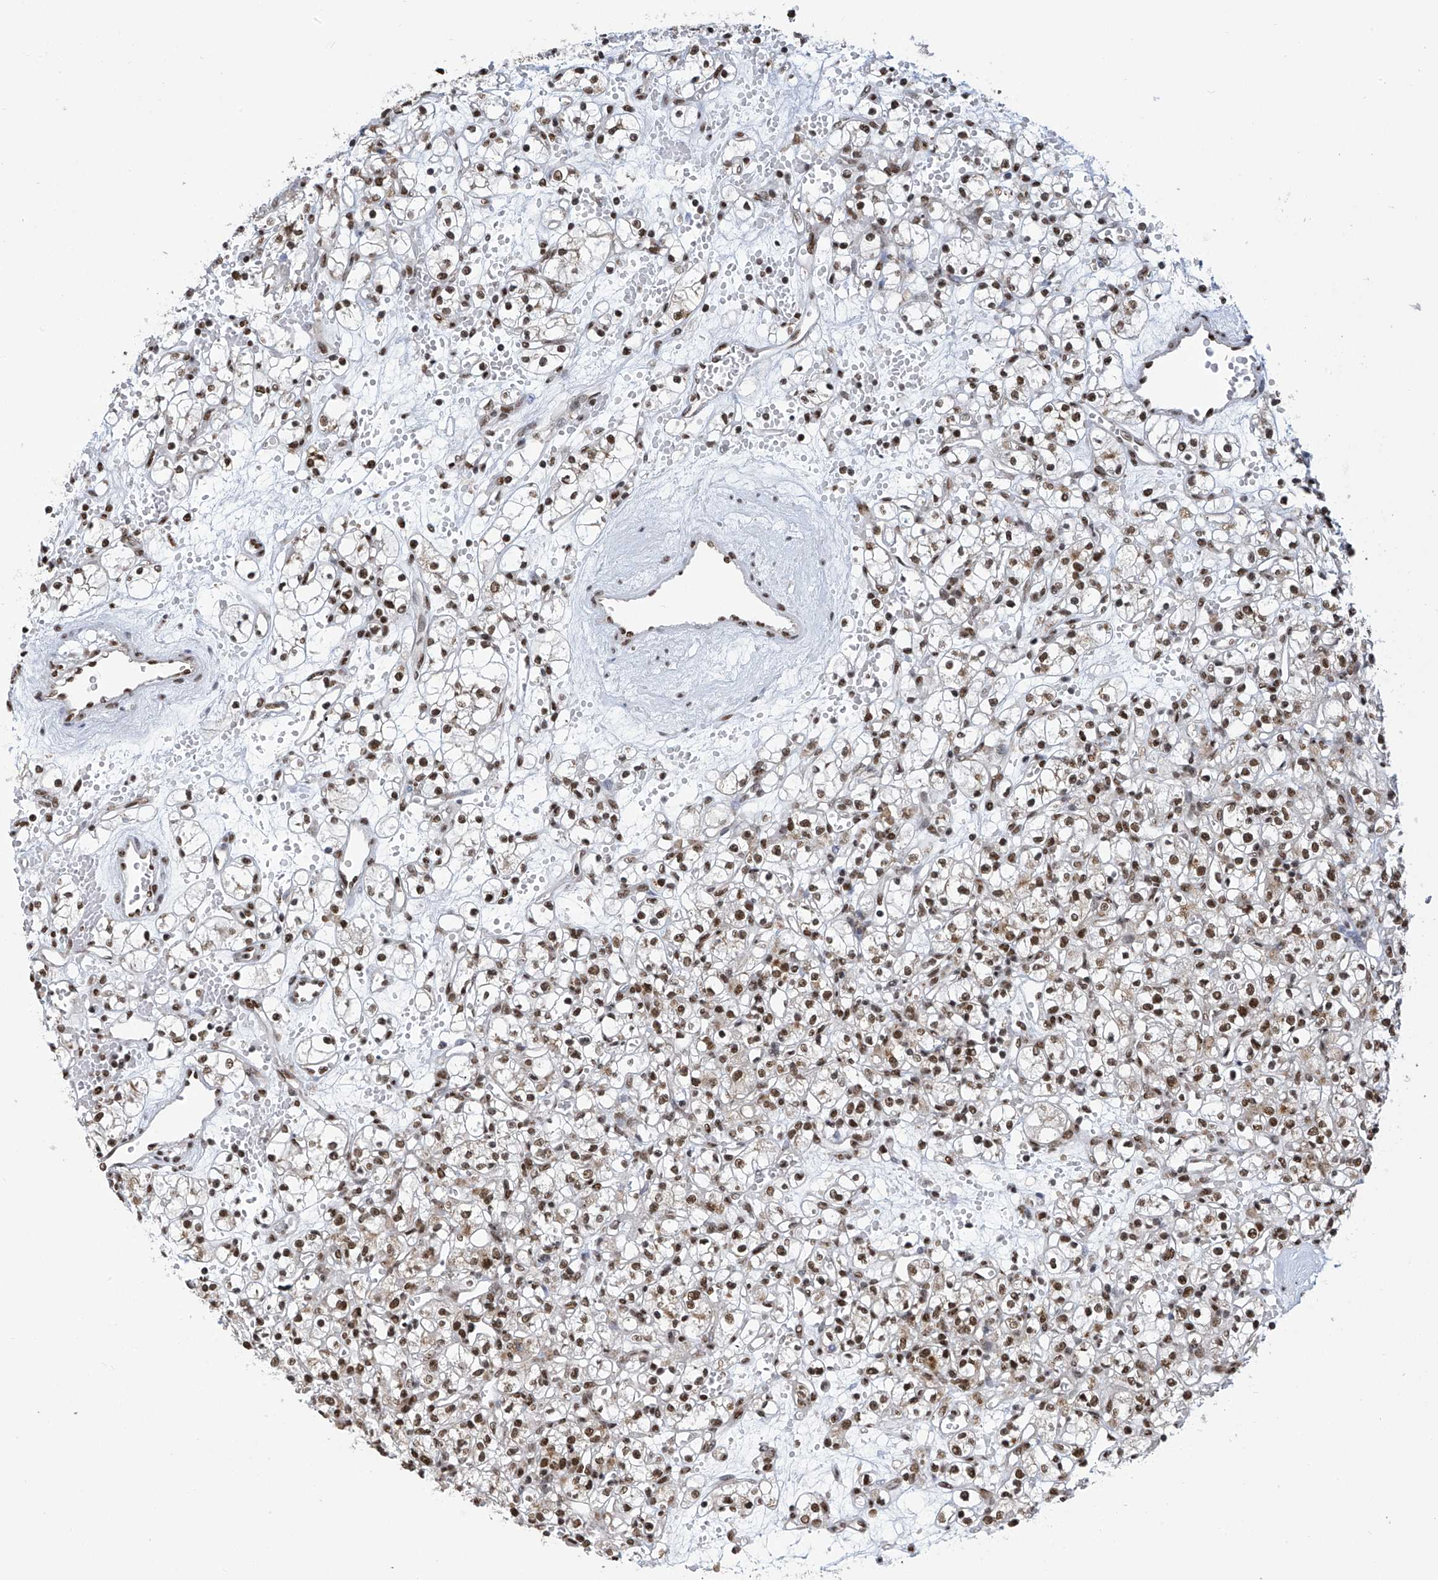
{"staining": {"intensity": "moderate", "quantity": ">75%", "location": "cytoplasmic/membranous,nuclear"}, "tissue": "renal cancer", "cell_type": "Tumor cells", "image_type": "cancer", "snomed": [{"axis": "morphology", "description": "Adenocarcinoma, NOS"}, {"axis": "topography", "description": "Kidney"}], "caption": "The image displays immunohistochemical staining of adenocarcinoma (renal). There is moderate cytoplasmic/membranous and nuclear positivity is present in approximately >75% of tumor cells.", "gene": "APLF", "patient": {"sex": "female", "age": 59}}